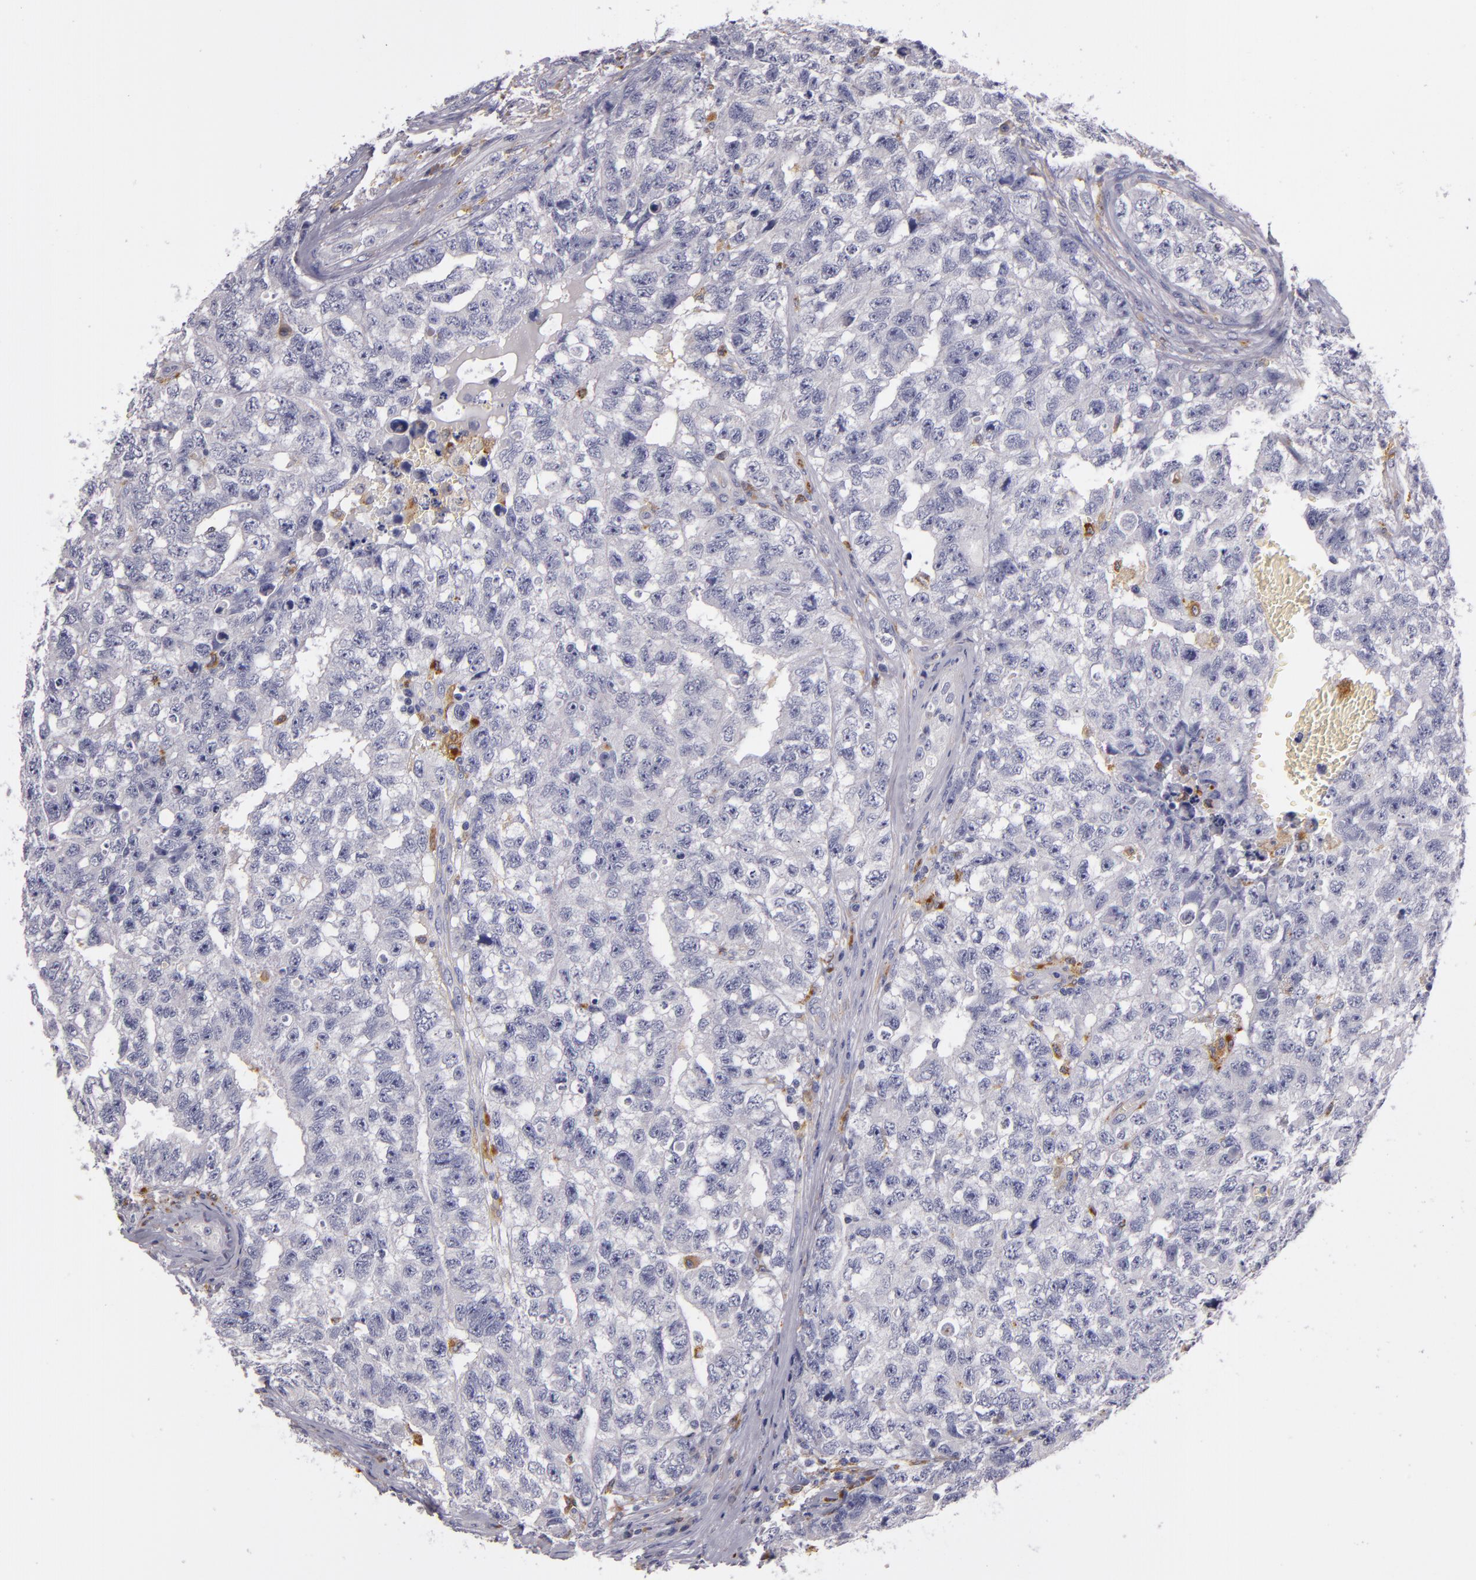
{"staining": {"intensity": "negative", "quantity": "none", "location": "none"}, "tissue": "testis cancer", "cell_type": "Tumor cells", "image_type": "cancer", "snomed": [{"axis": "morphology", "description": "Carcinoma, Embryonal, NOS"}, {"axis": "topography", "description": "Testis"}], "caption": "An immunohistochemistry image of testis cancer (embryonal carcinoma) is shown. There is no staining in tumor cells of testis cancer (embryonal carcinoma). Brightfield microscopy of immunohistochemistry stained with DAB (3,3'-diaminobenzidine) (brown) and hematoxylin (blue), captured at high magnification.", "gene": "TLR8", "patient": {"sex": "male", "age": 31}}